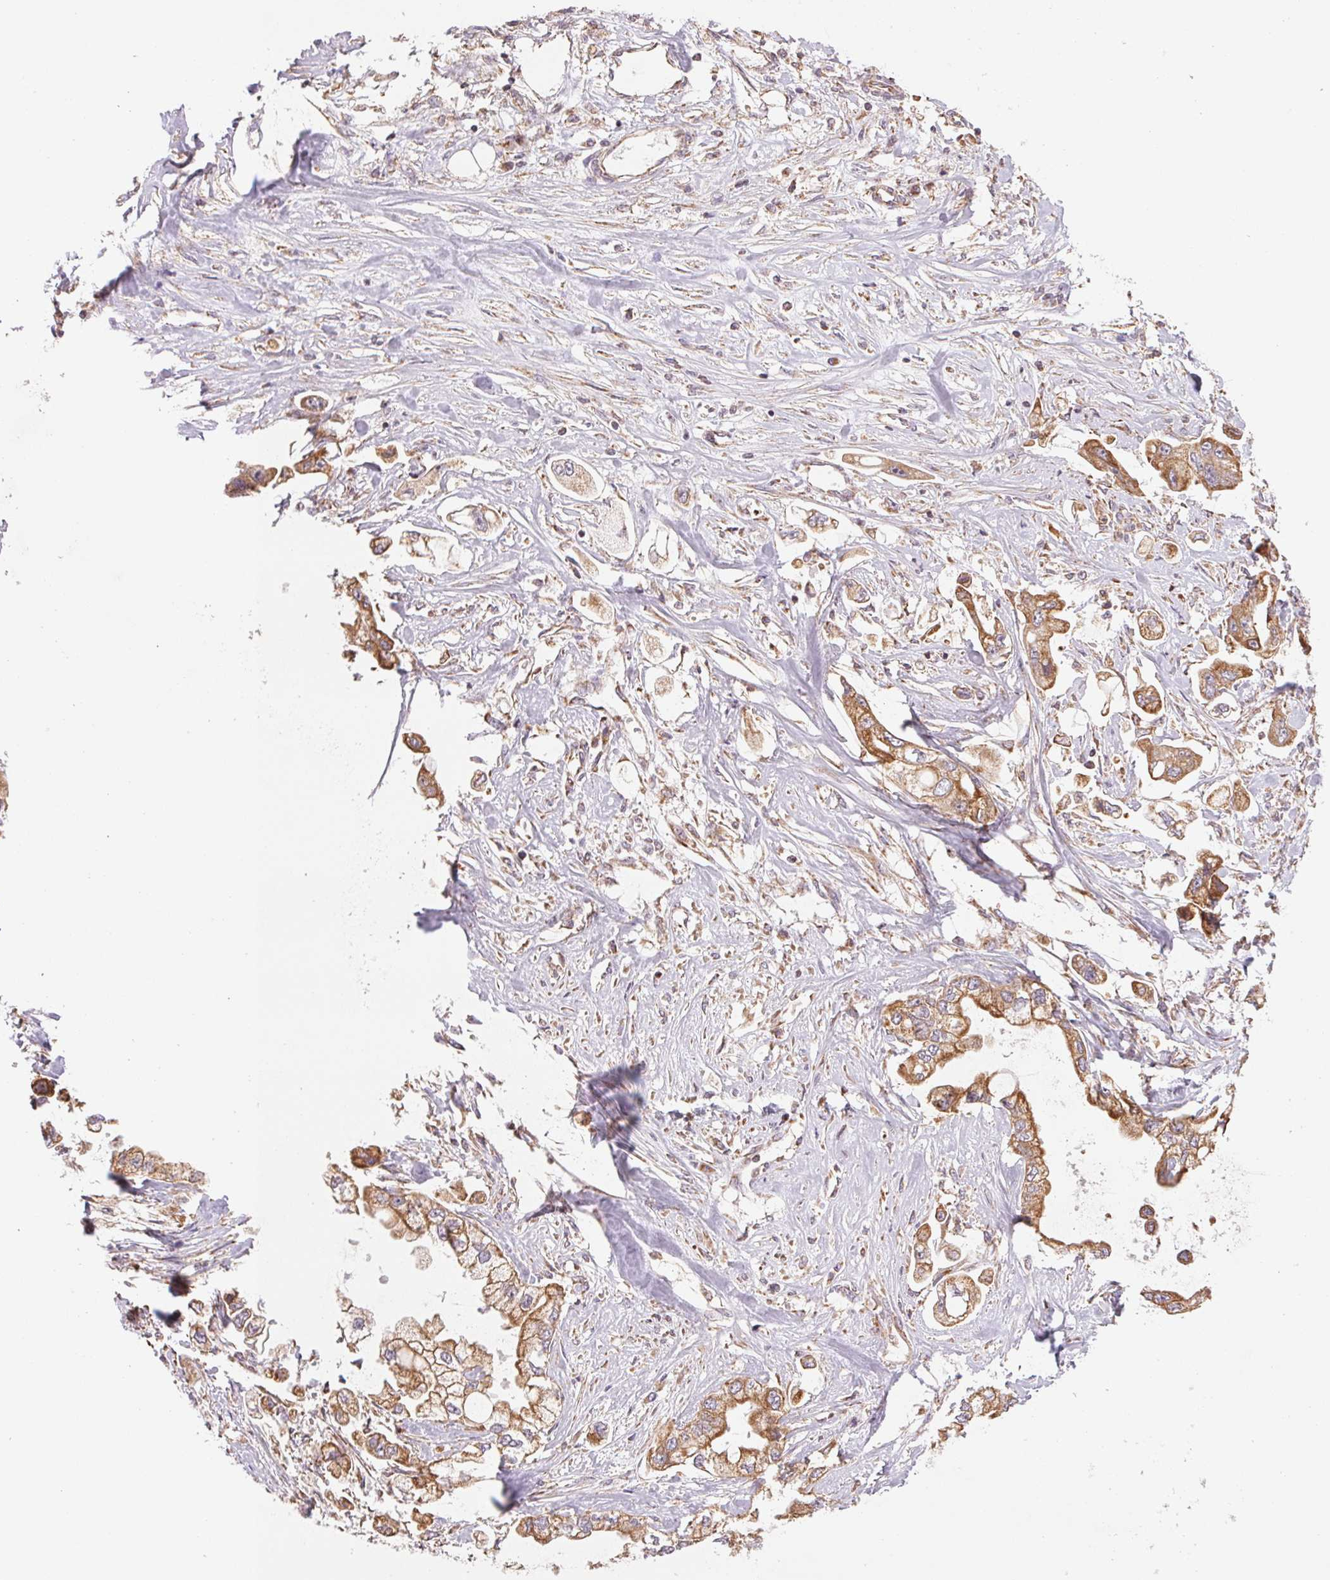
{"staining": {"intensity": "moderate", "quantity": ">75%", "location": "cytoplasmic/membranous"}, "tissue": "stomach cancer", "cell_type": "Tumor cells", "image_type": "cancer", "snomed": [{"axis": "morphology", "description": "Adenocarcinoma, NOS"}, {"axis": "topography", "description": "Stomach"}], "caption": "Stomach cancer (adenocarcinoma) was stained to show a protein in brown. There is medium levels of moderate cytoplasmic/membranous expression in approximately >75% of tumor cells.", "gene": "MATCAP1", "patient": {"sex": "male", "age": 62}}